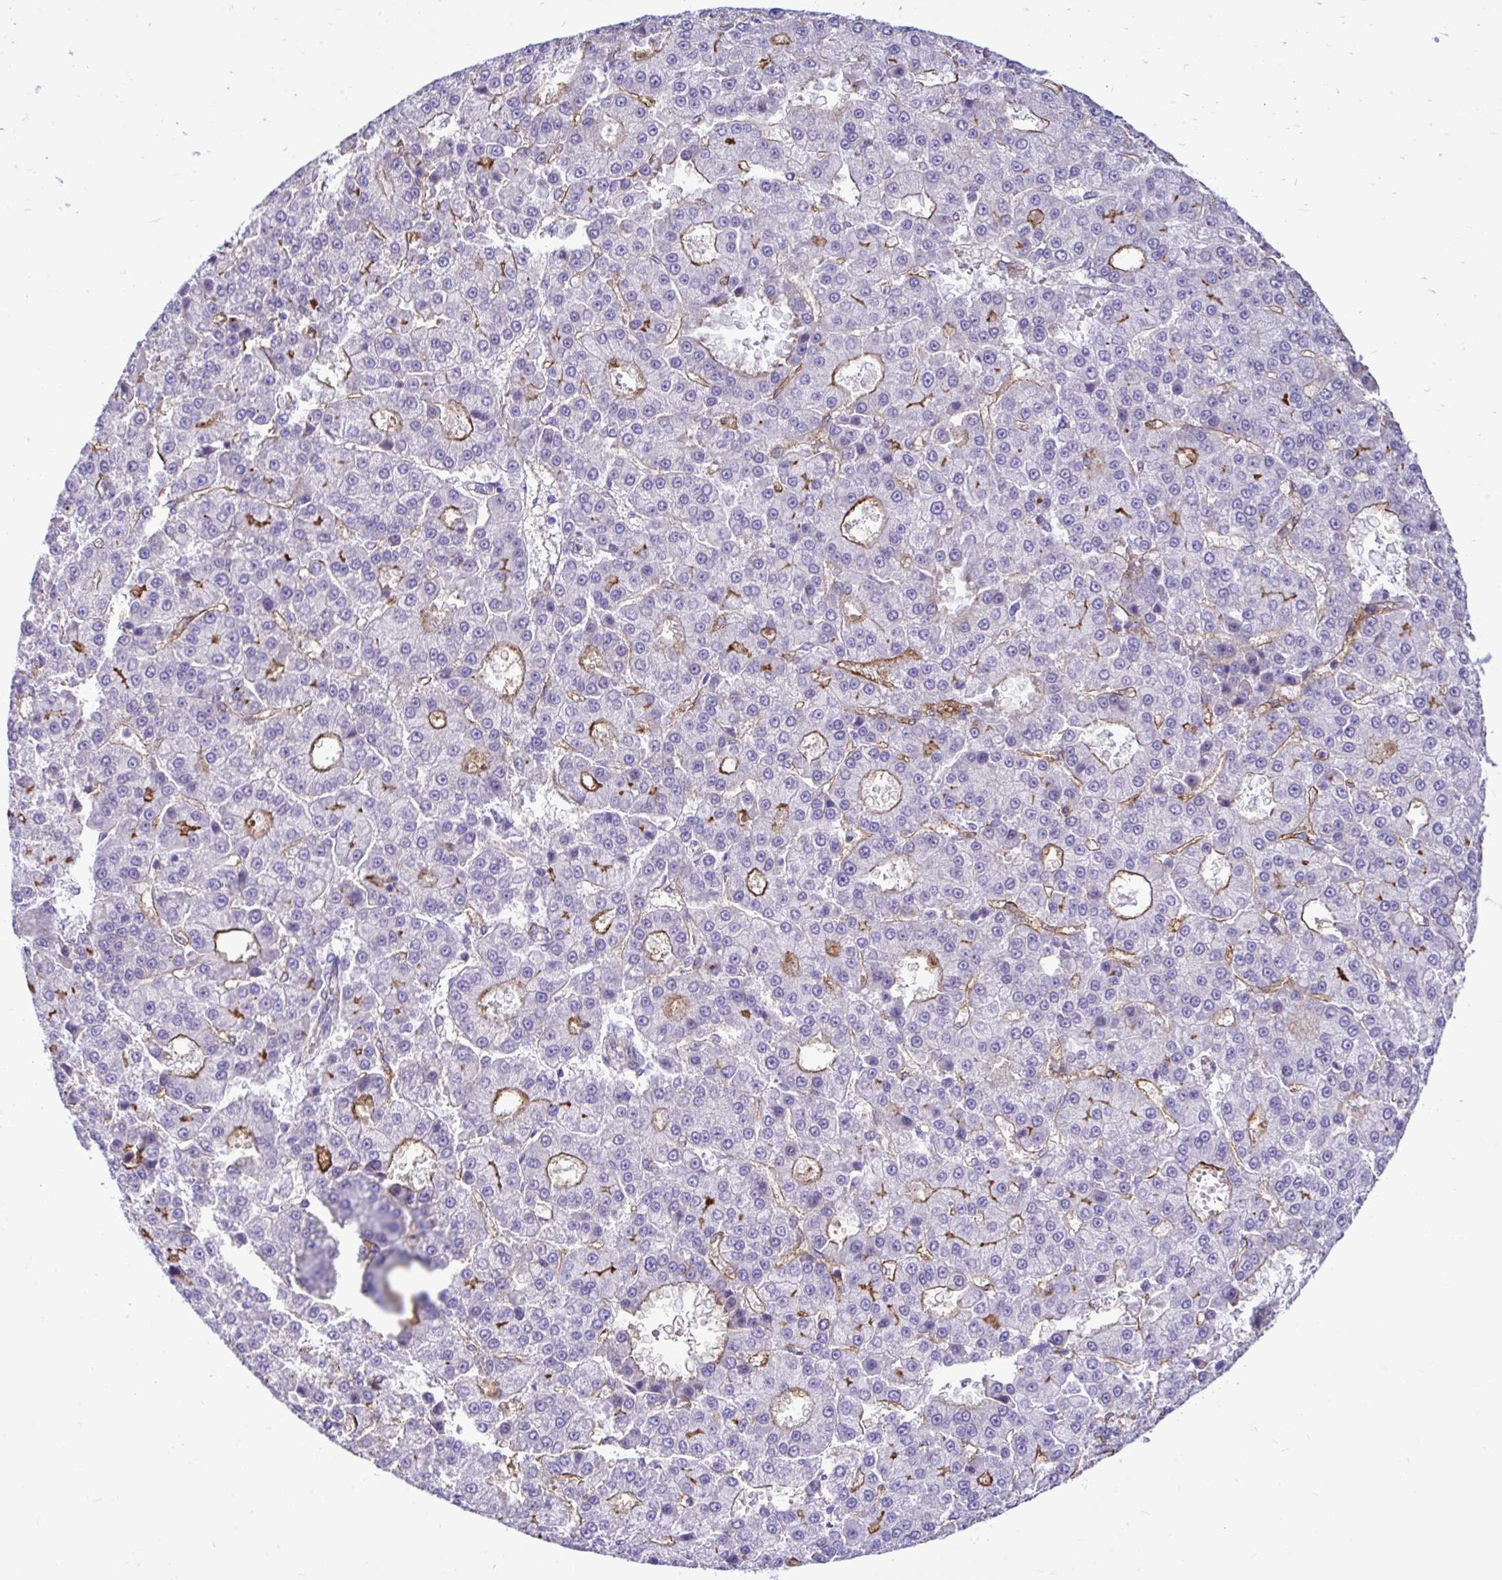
{"staining": {"intensity": "moderate", "quantity": "<25%", "location": "cytoplasmic/membranous"}, "tissue": "liver cancer", "cell_type": "Tumor cells", "image_type": "cancer", "snomed": [{"axis": "morphology", "description": "Carcinoma, Hepatocellular, NOS"}, {"axis": "topography", "description": "Liver"}], "caption": "Immunohistochemistry image of neoplastic tissue: human liver cancer stained using IHC reveals low levels of moderate protein expression localized specifically in the cytoplasmic/membranous of tumor cells, appearing as a cytoplasmic/membranous brown color.", "gene": "ABCG2", "patient": {"sex": "male", "age": 70}}